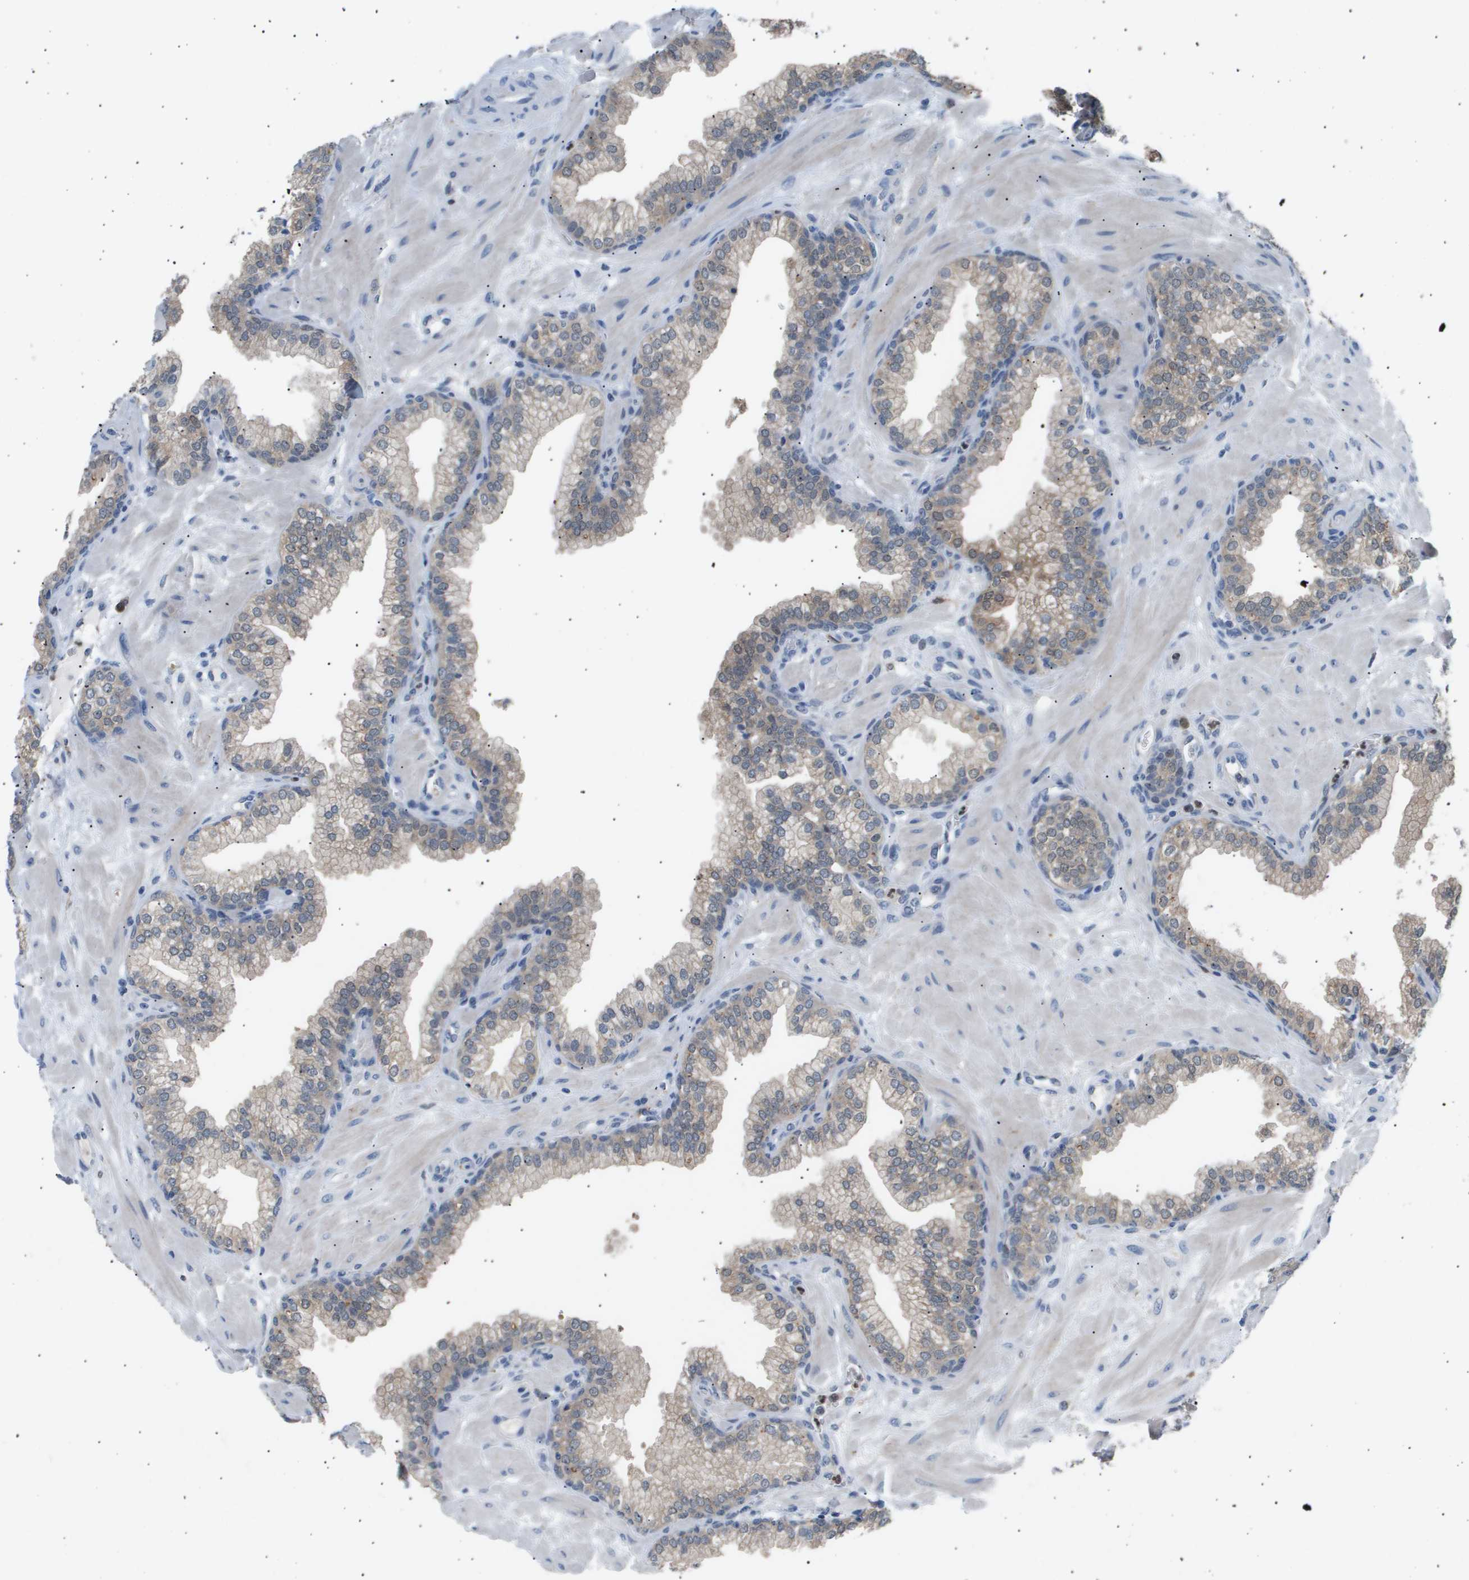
{"staining": {"intensity": "weak", "quantity": "25%-75%", "location": "cytoplasmic/membranous"}, "tissue": "prostate", "cell_type": "Glandular cells", "image_type": "normal", "snomed": [{"axis": "morphology", "description": "Normal tissue, NOS"}, {"axis": "morphology", "description": "Urothelial carcinoma, Low grade"}, {"axis": "topography", "description": "Urinary bladder"}, {"axis": "topography", "description": "Prostate"}], "caption": "Immunohistochemistry staining of normal prostate, which exhibits low levels of weak cytoplasmic/membranous positivity in about 25%-75% of glandular cells indicating weak cytoplasmic/membranous protein staining. The staining was performed using DAB (3,3'-diaminobenzidine) (brown) for protein detection and nuclei were counterstained in hematoxylin (blue).", "gene": "AKR1A1", "patient": {"sex": "male", "age": 60}}